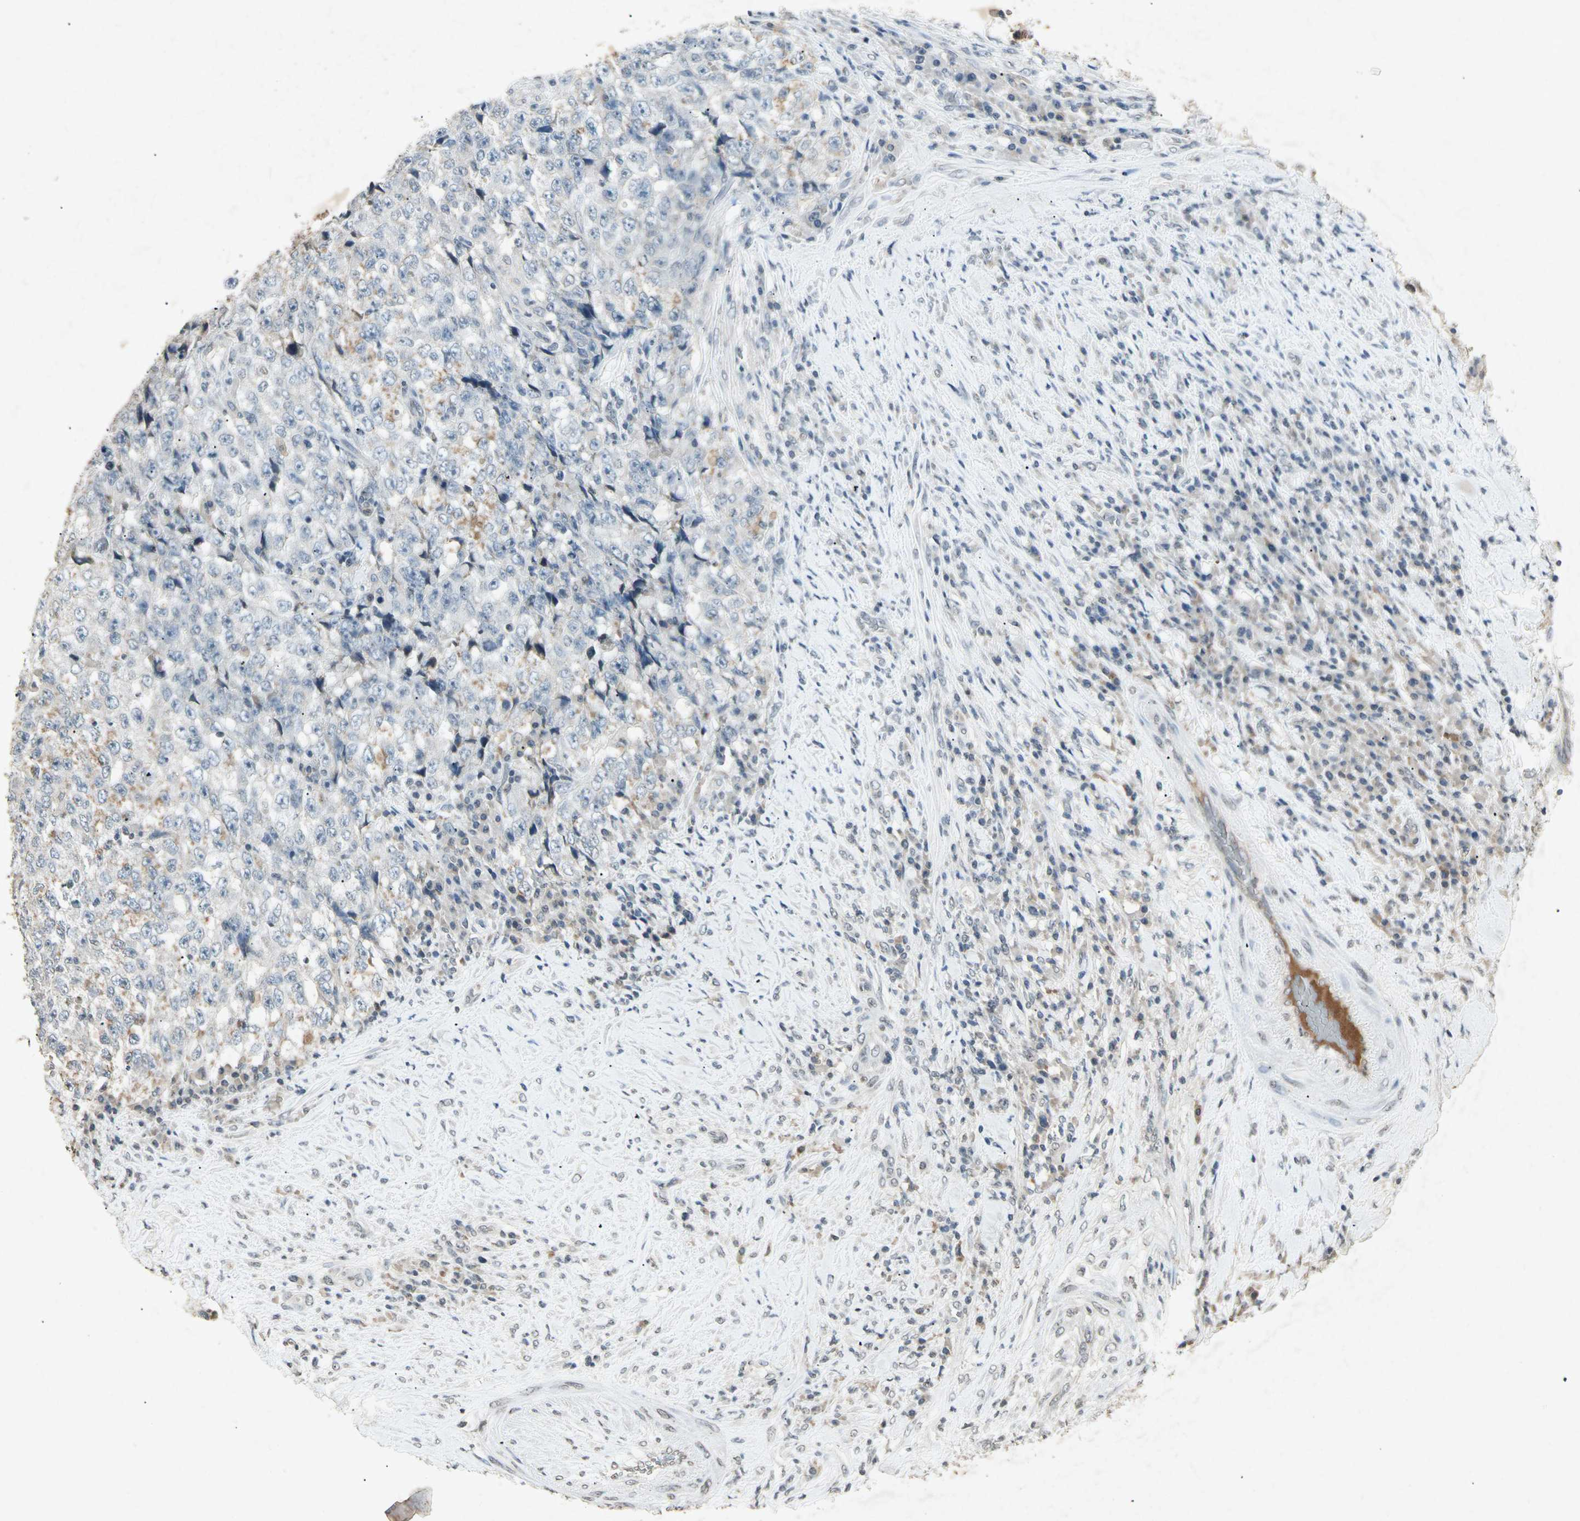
{"staining": {"intensity": "negative", "quantity": "none", "location": "none"}, "tissue": "testis cancer", "cell_type": "Tumor cells", "image_type": "cancer", "snomed": [{"axis": "morphology", "description": "Necrosis, NOS"}, {"axis": "morphology", "description": "Carcinoma, Embryonal, NOS"}, {"axis": "topography", "description": "Testis"}], "caption": "Immunohistochemistry (IHC) of human testis cancer demonstrates no expression in tumor cells. (Immunohistochemistry (IHC), brightfield microscopy, high magnification).", "gene": "CP", "patient": {"sex": "male", "age": 19}}